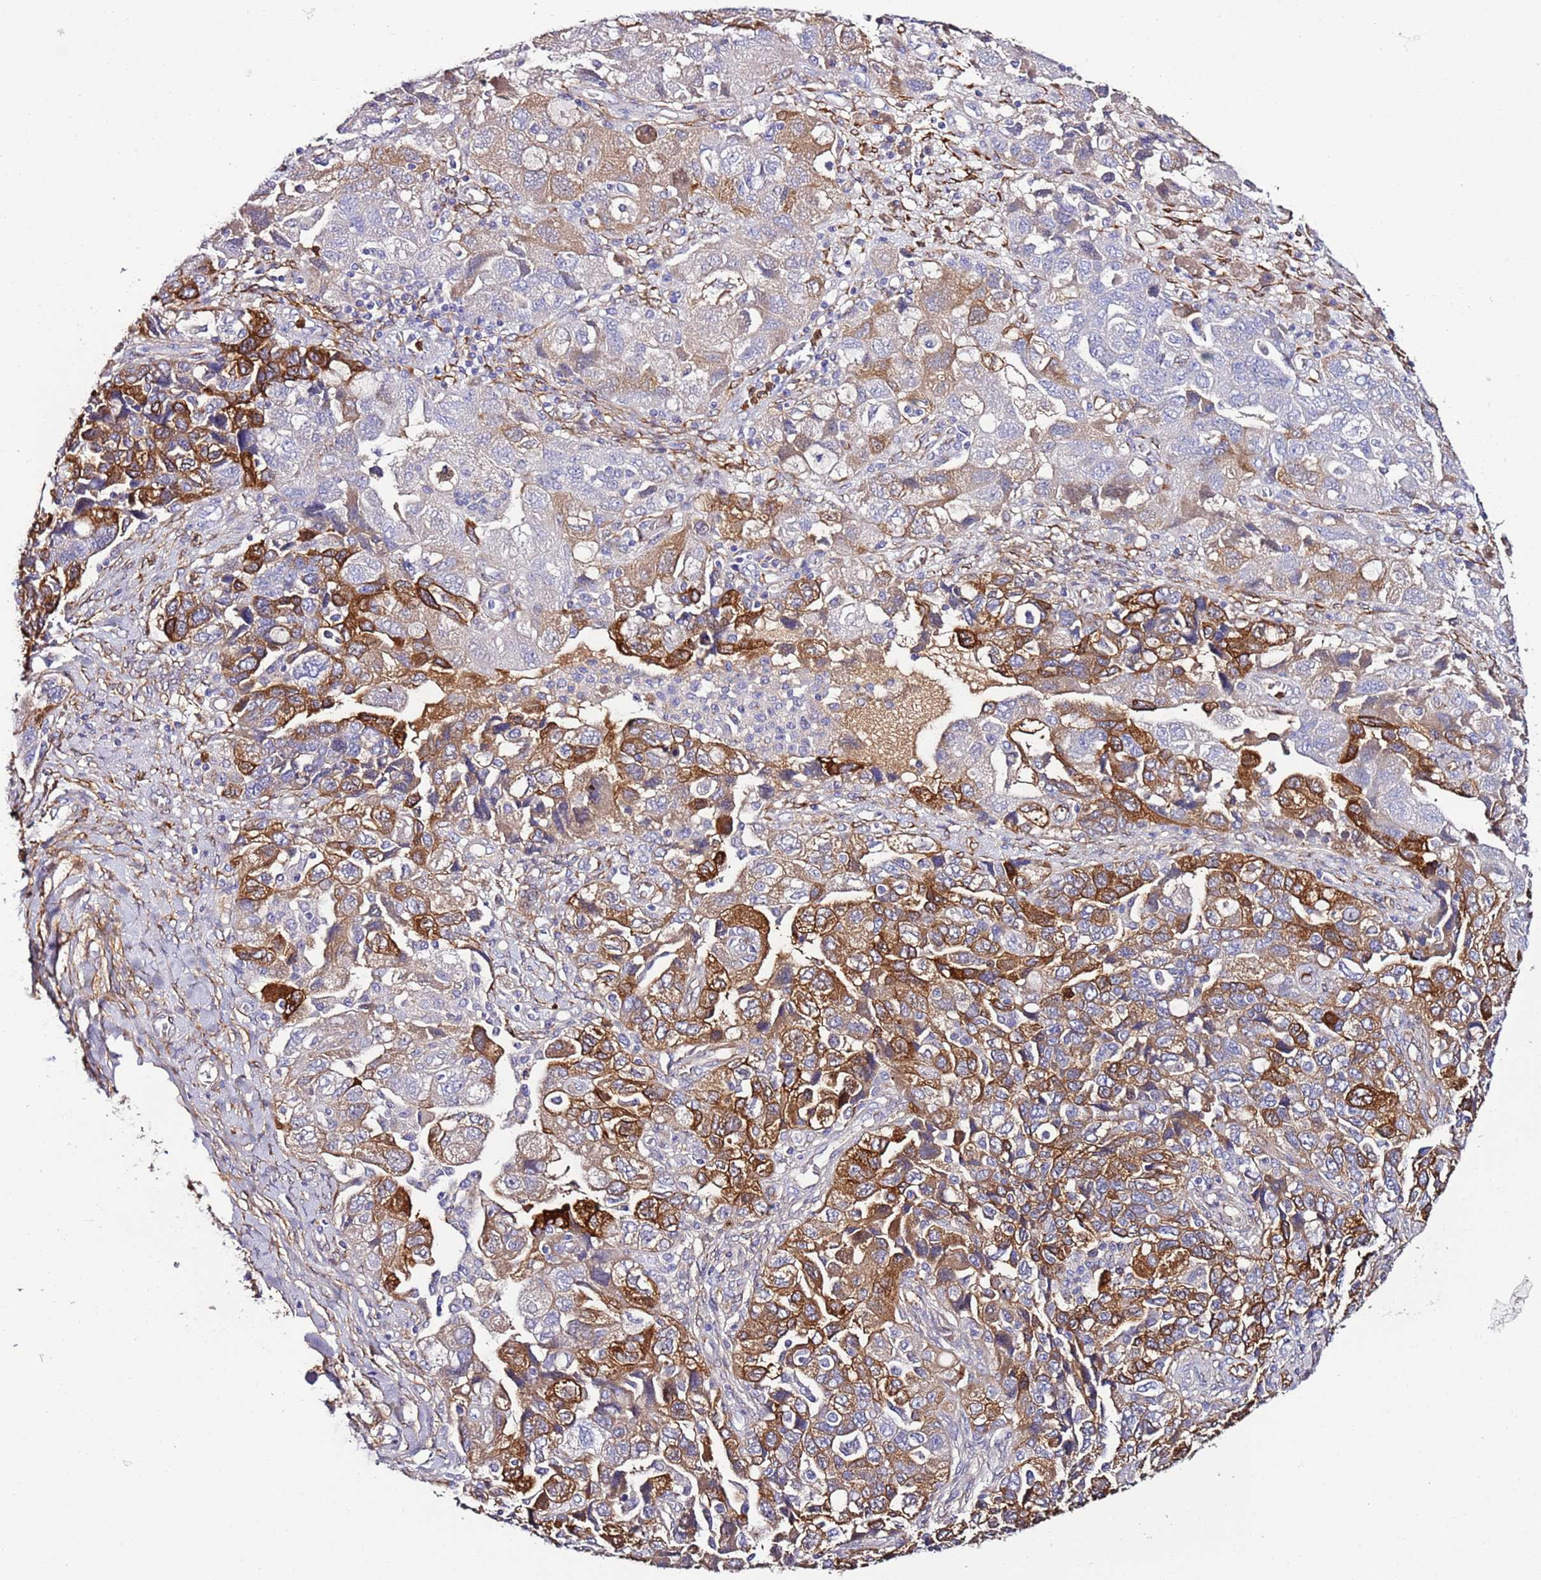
{"staining": {"intensity": "moderate", "quantity": "25%-75%", "location": "cytoplasmic/membranous"}, "tissue": "ovarian cancer", "cell_type": "Tumor cells", "image_type": "cancer", "snomed": [{"axis": "morphology", "description": "Carcinoma, NOS"}, {"axis": "morphology", "description": "Cystadenocarcinoma, serous, NOS"}, {"axis": "topography", "description": "Ovary"}], "caption": "This image displays IHC staining of human carcinoma (ovarian), with medium moderate cytoplasmic/membranous staining in about 25%-75% of tumor cells.", "gene": "FAM174C", "patient": {"sex": "female", "age": 69}}